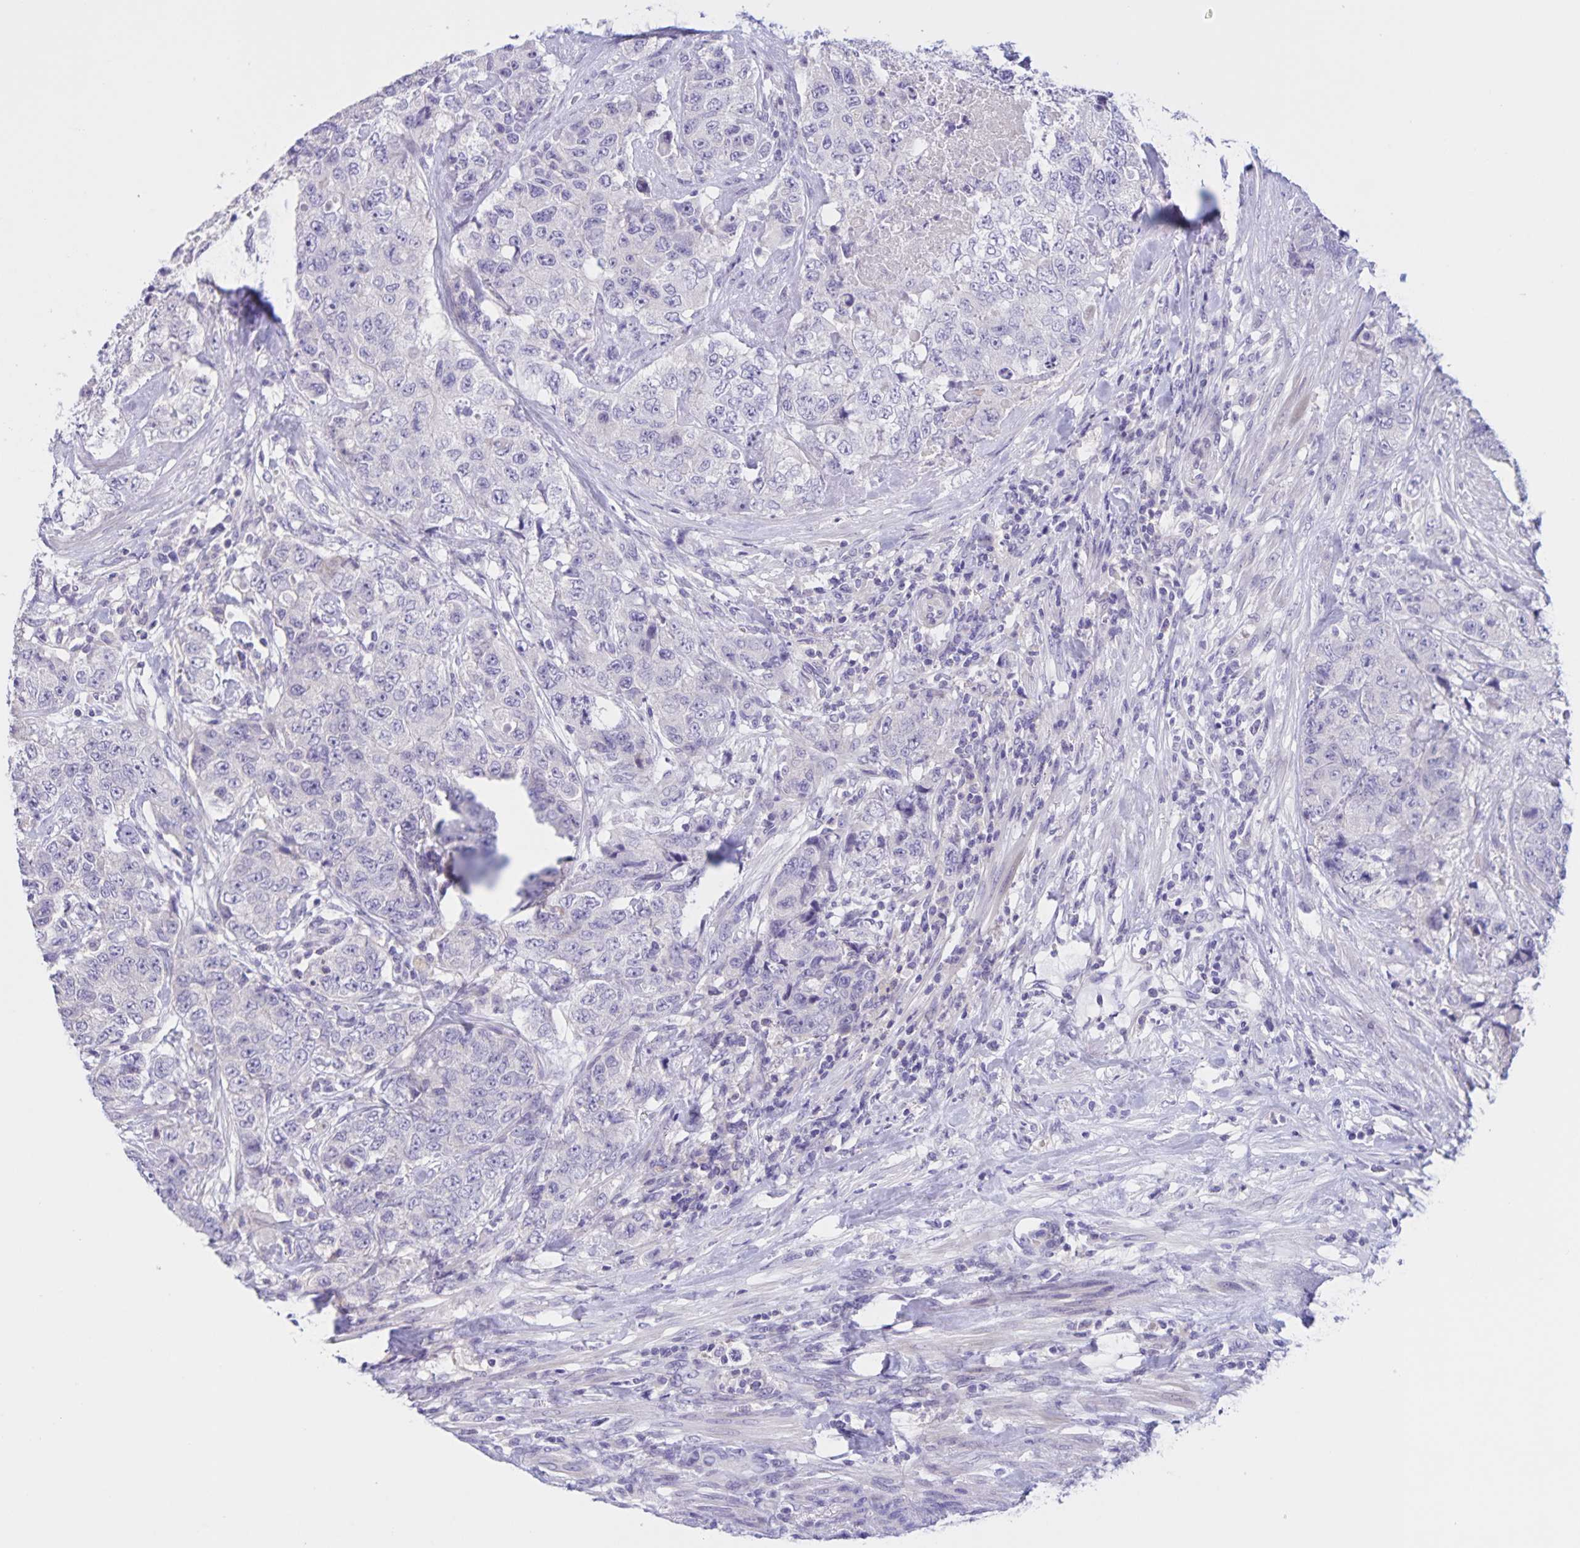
{"staining": {"intensity": "negative", "quantity": "none", "location": "none"}, "tissue": "urothelial cancer", "cell_type": "Tumor cells", "image_type": "cancer", "snomed": [{"axis": "morphology", "description": "Urothelial carcinoma, High grade"}, {"axis": "topography", "description": "Urinary bladder"}], "caption": "The image shows no staining of tumor cells in urothelial cancer.", "gene": "DMGDH", "patient": {"sex": "female", "age": 78}}